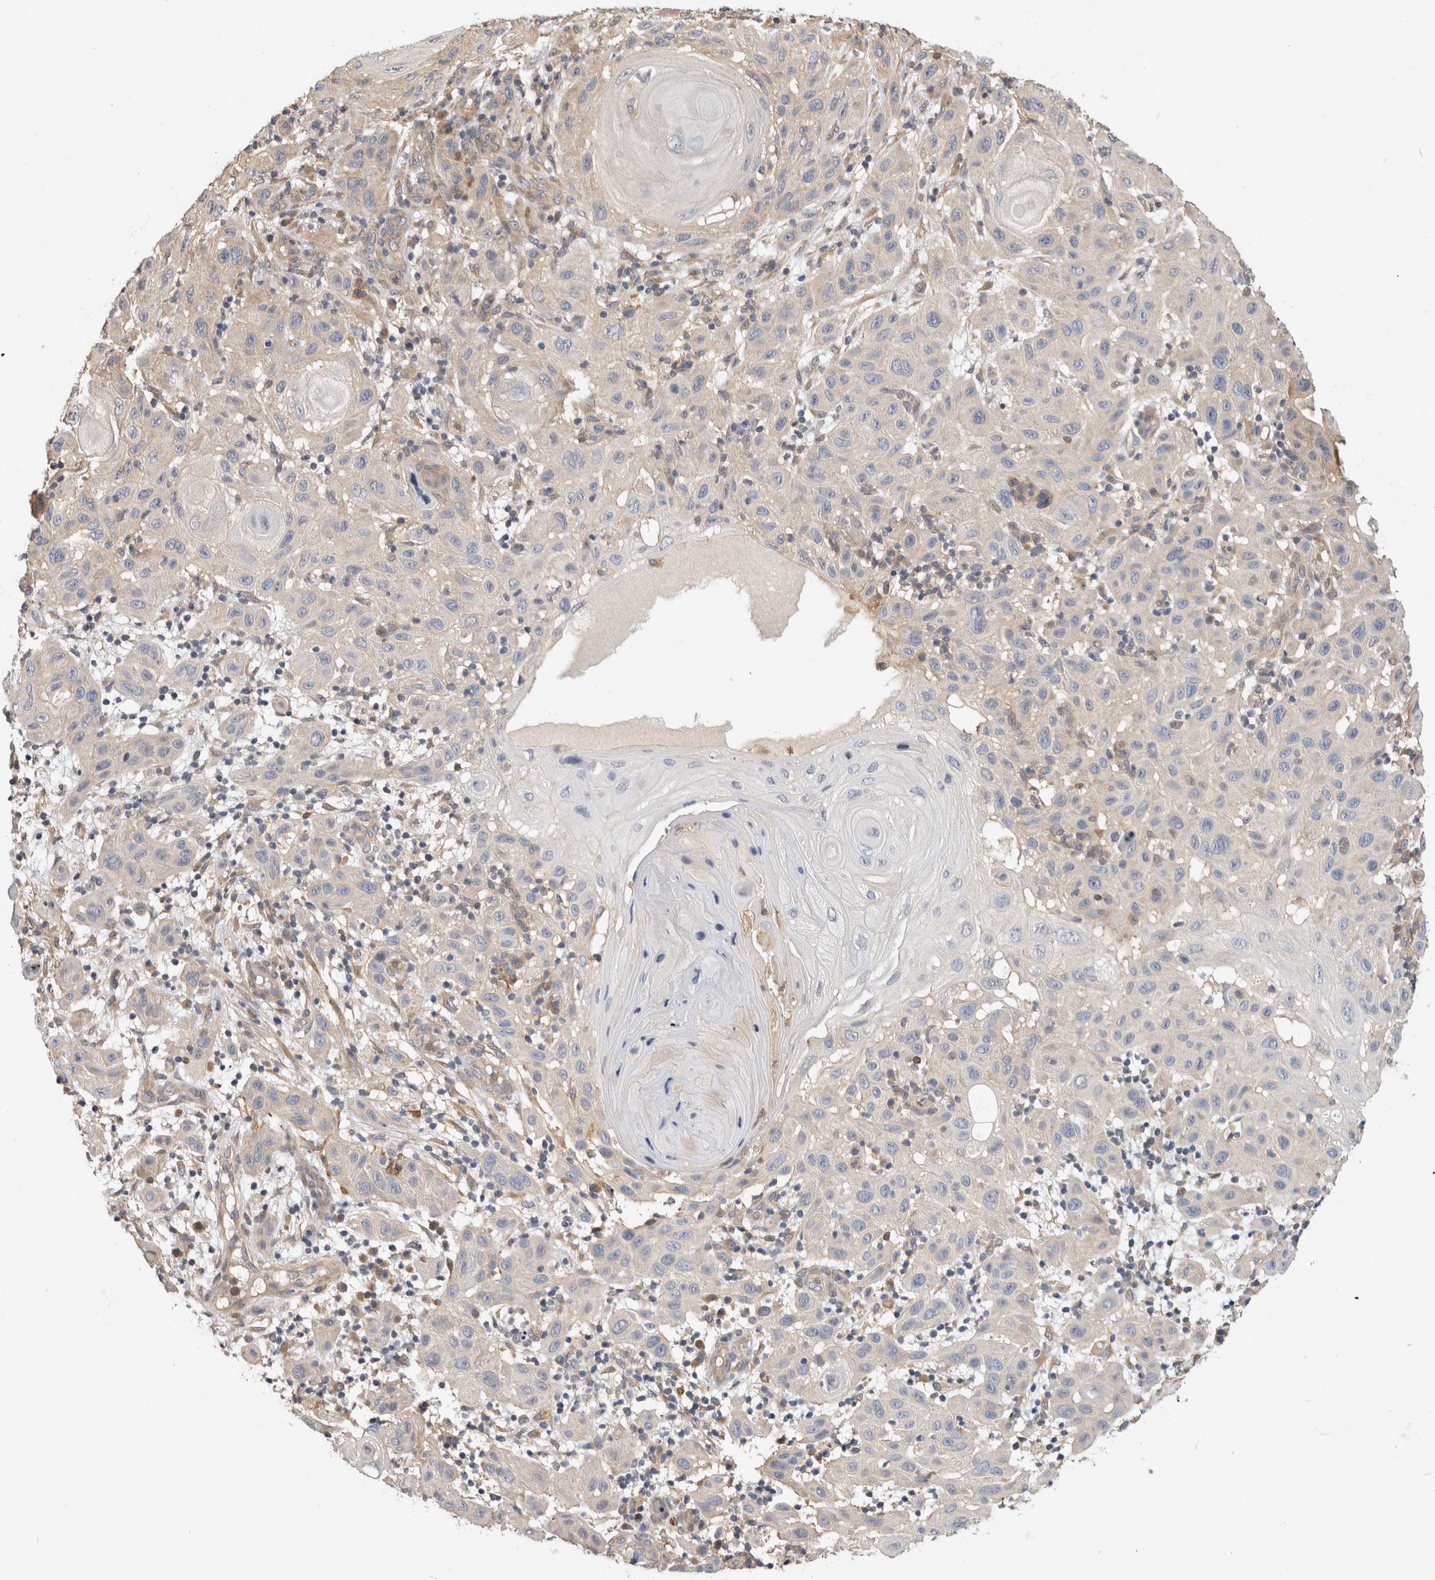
{"staining": {"intensity": "negative", "quantity": "none", "location": "none"}, "tissue": "skin cancer", "cell_type": "Tumor cells", "image_type": "cancer", "snomed": [{"axis": "morphology", "description": "Normal tissue, NOS"}, {"axis": "morphology", "description": "Squamous cell carcinoma, NOS"}, {"axis": "topography", "description": "Skin"}], "caption": "DAB (3,3'-diaminobenzidine) immunohistochemical staining of skin squamous cell carcinoma shows no significant expression in tumor cells.", "gene": "PGM1", "patient": {"sex": "female", "age": 96}}